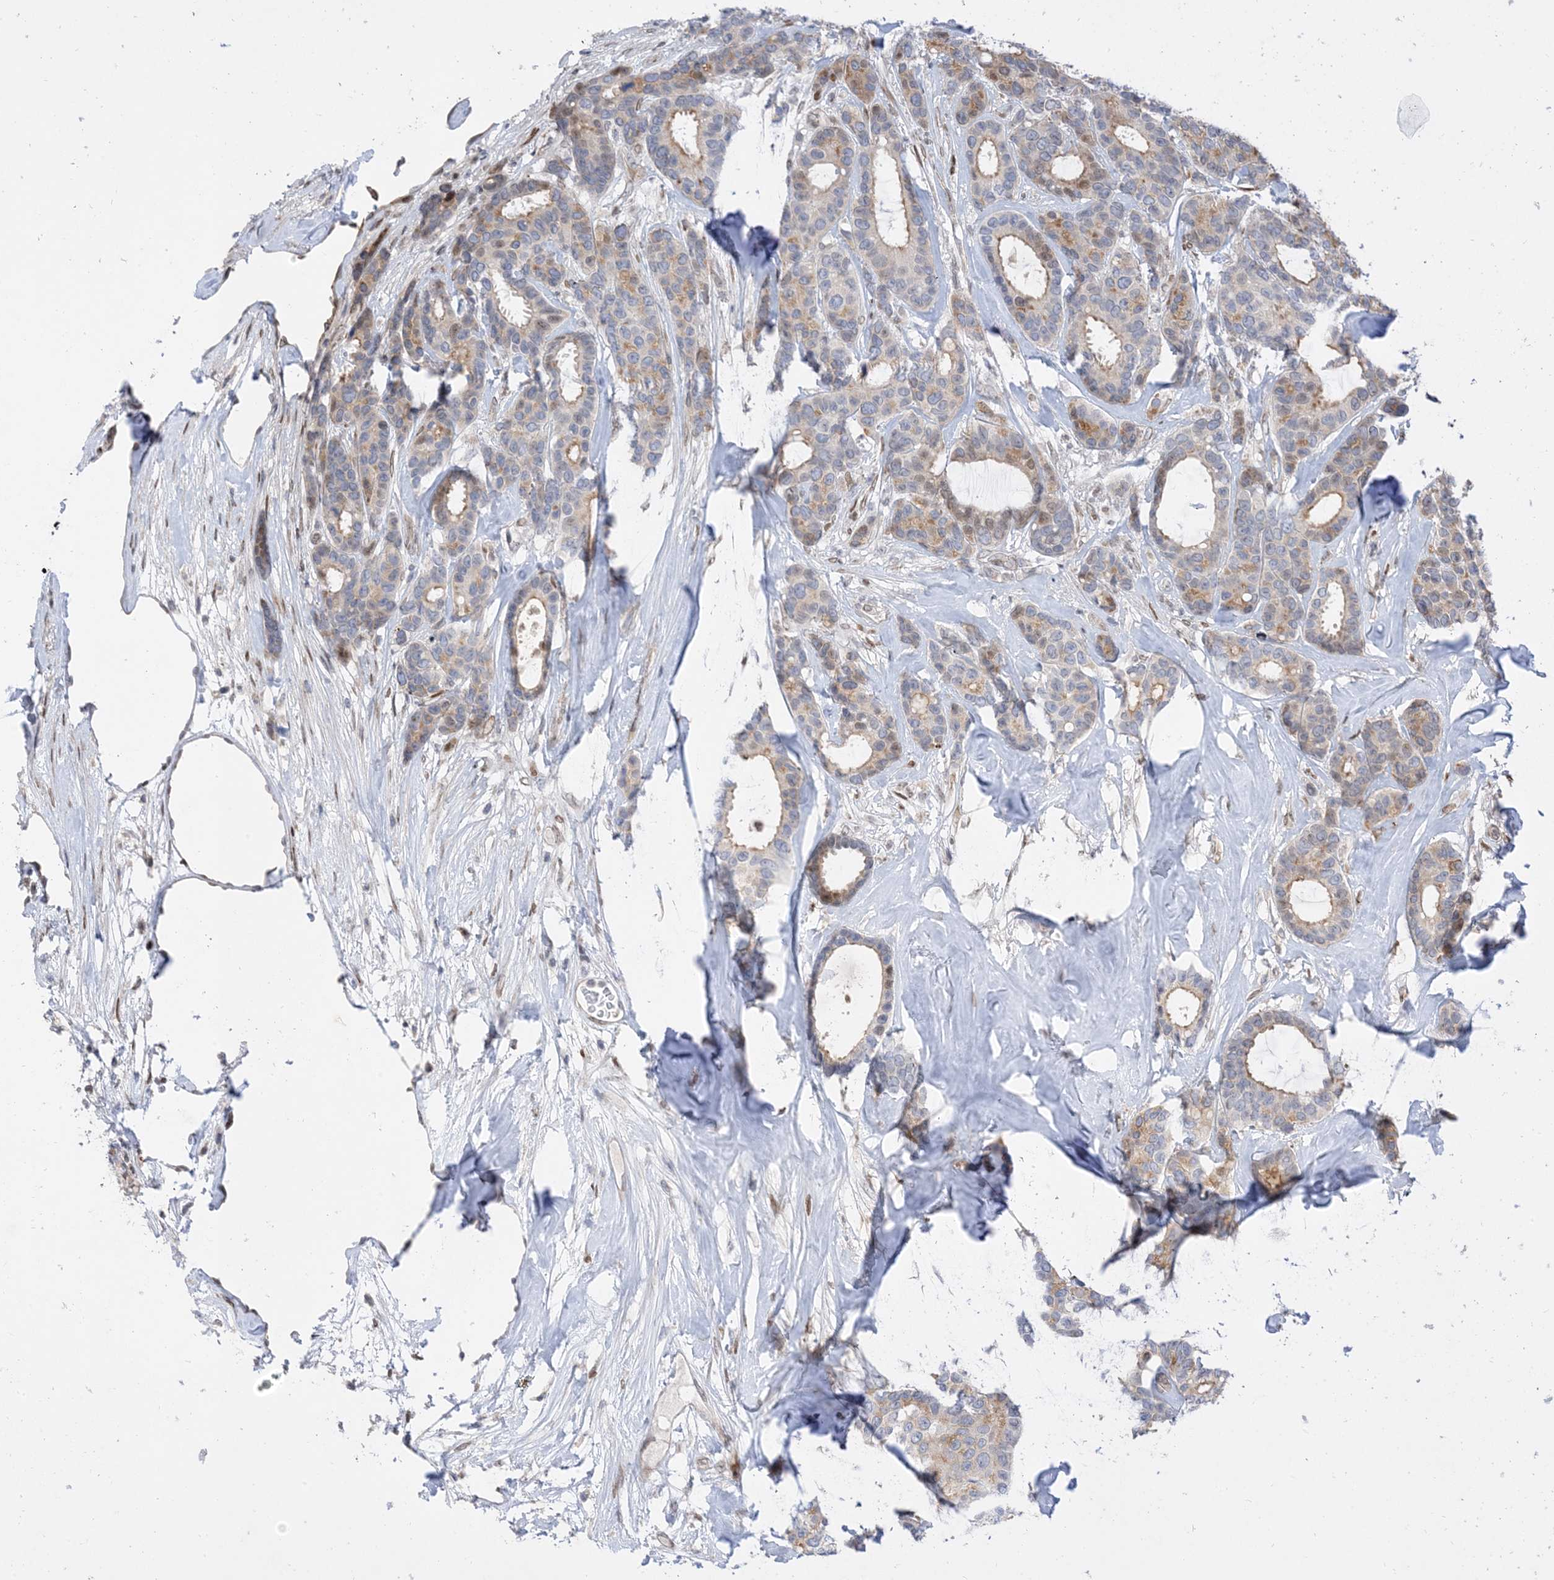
{"staining": {"intensity": "weak", "quantity": "25%-75%", "location": "cytoplasmic/membranous"}, "tissue": "breast cancer", "cell_type": "Tumor cells", "image_type": "cancer", "snomed": [{"axis": "morphology", "description": "Duct carcinoma"}, {"axis": "topography", "description": "Breast"}], "caption": "Human breast cancer (infiltrating ductal carcinoma) stained with a protein marker demonstrates weak staining in tumor cells.", "gene": "TYSND1", "patient": {"sex": "female", "age": 87}}